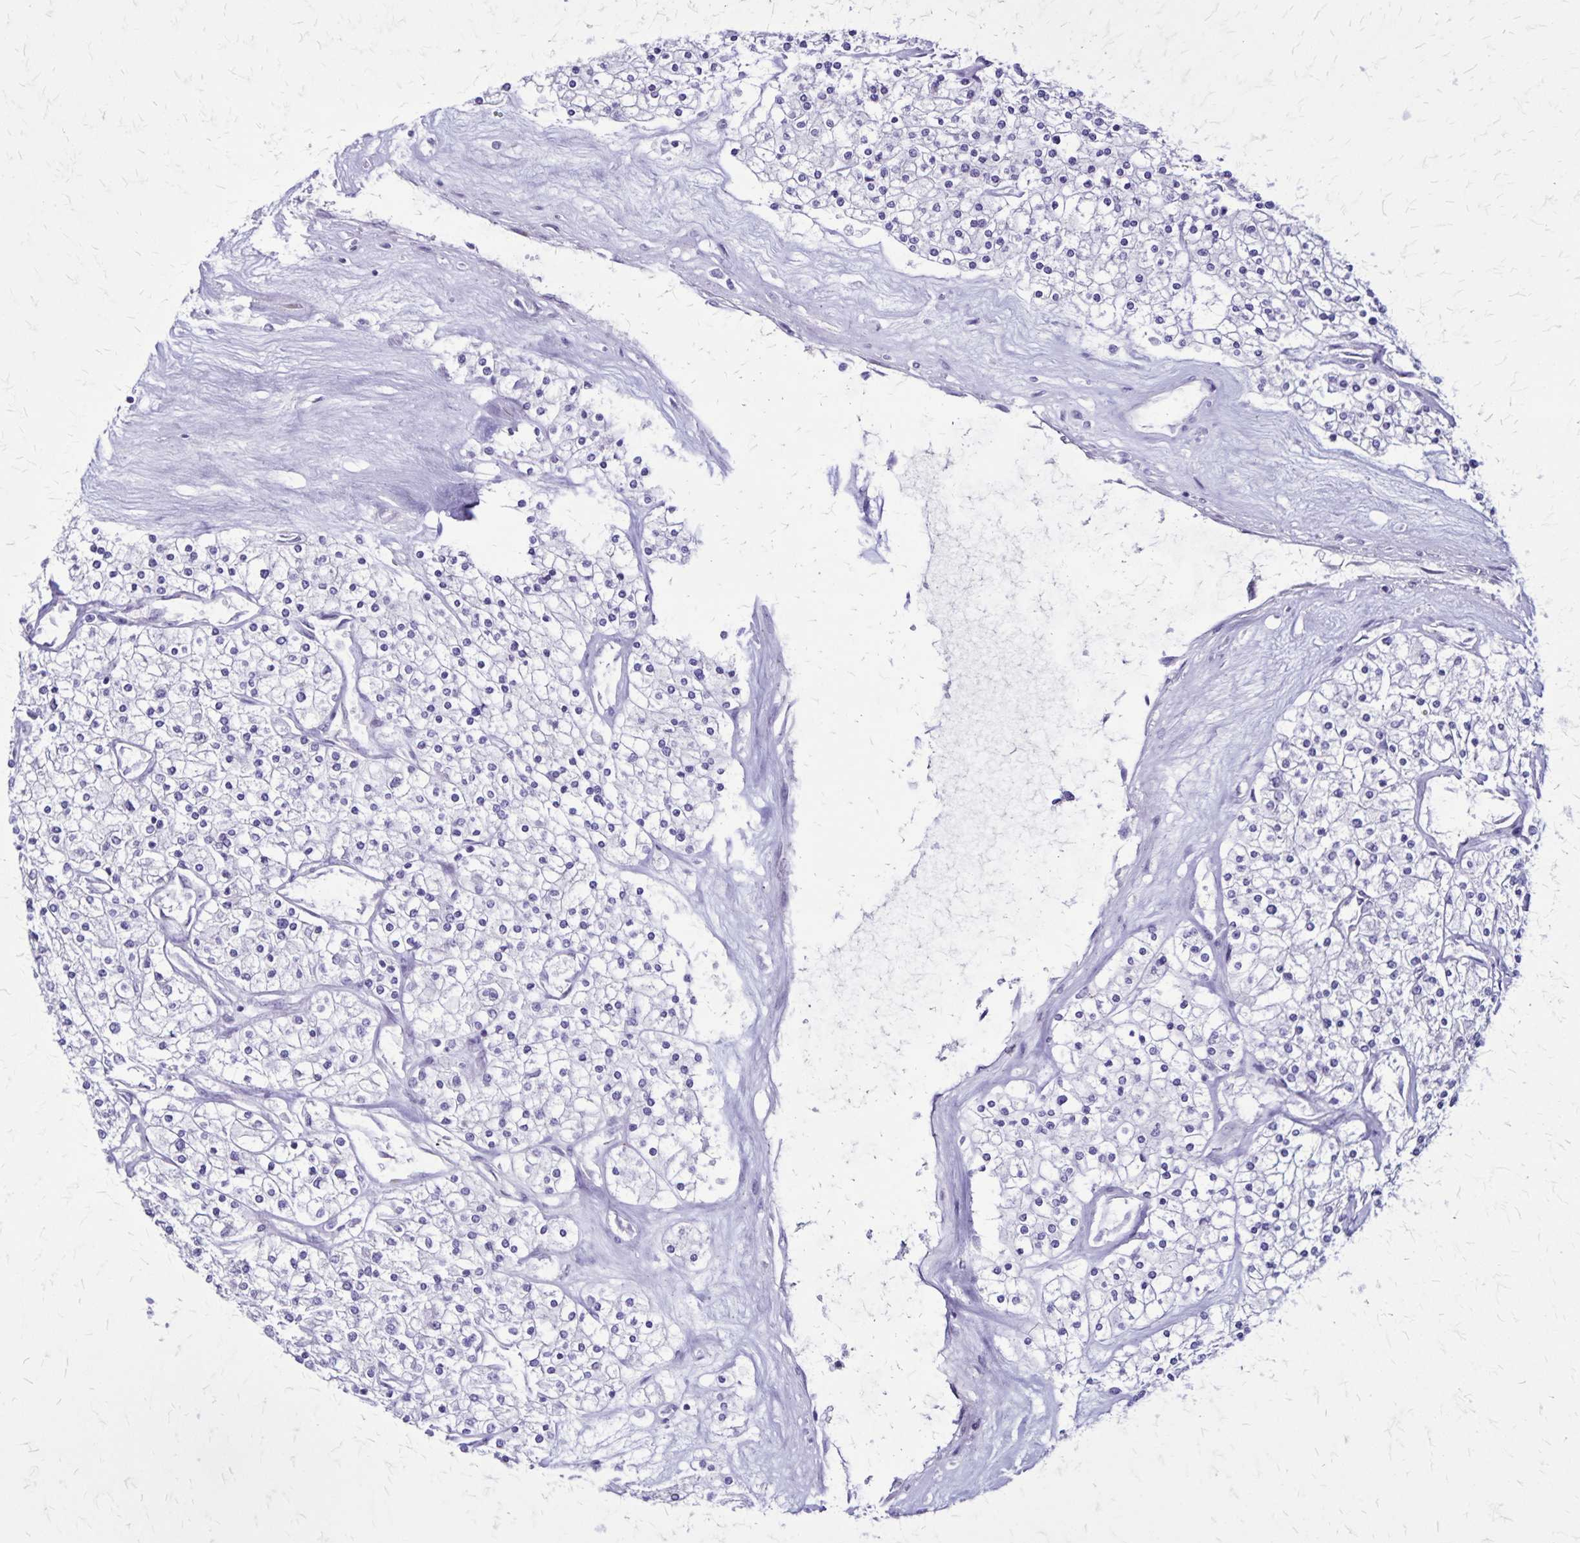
{"staining": {"intensity": "negative", "quantity": "none", "location": "none"}, "tissue": "renal cancer", "cell_type": "Tumor cells", "image_type": "cancer", "snomed": [{"axis": "morphology", "description": "Adenocarcinoma, NOS"}, {"axis": "topography", "description": "Kidney"}], "caption": "The photomicrograph reveals no significant expression in tumor cells of renal cancer. Nuclei are stained in blue.", "gene": "OR51B5", "patient": {"sex": "male", "age": 80}}